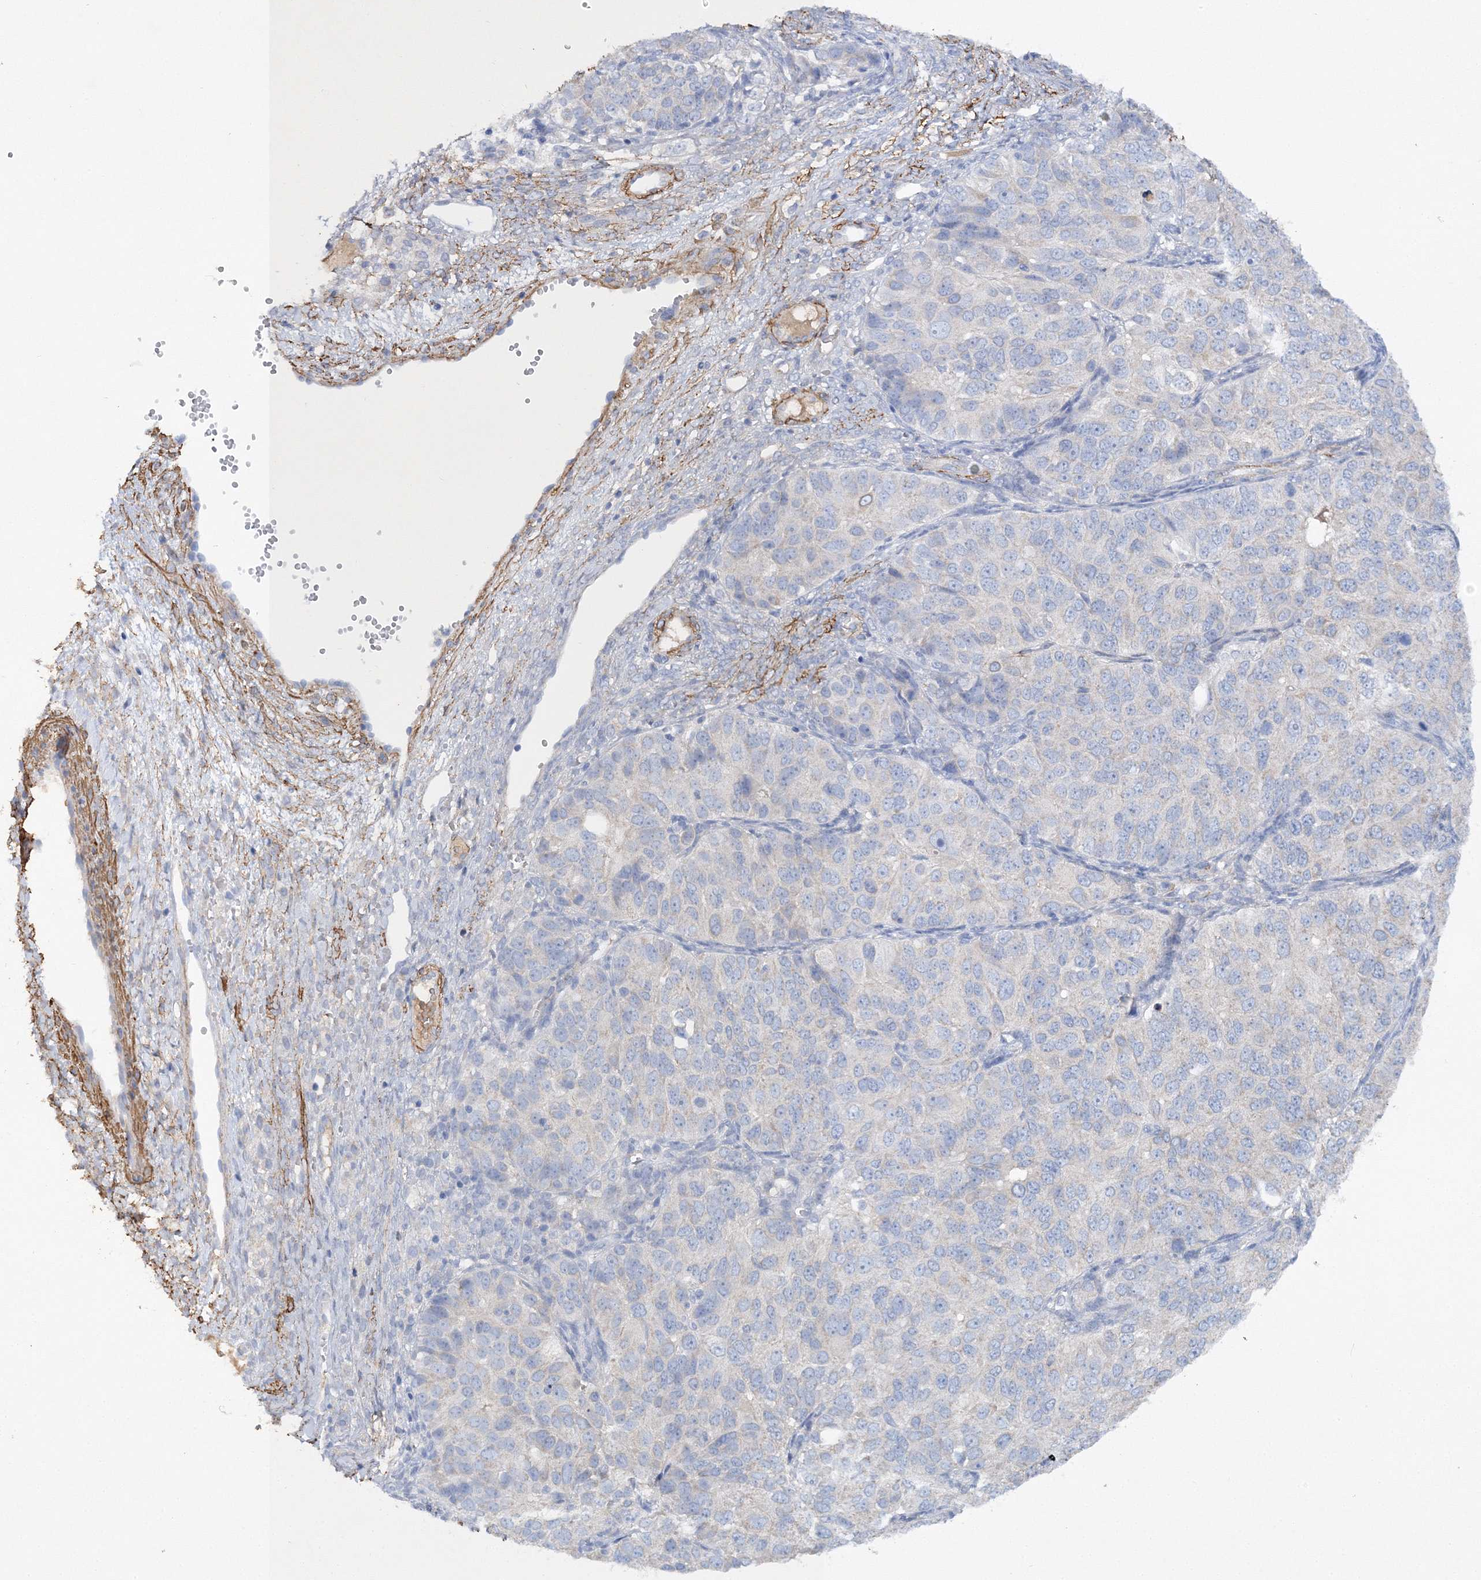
{"staining": {"intensity": "negative", "quantity": "none", "location": "none"}, "tissue": "ovarian cancer", "cell_type": "Tumor cells", "image_type": "cancer", "snomed": [{"axis": "morphology", "description": "Carcinoma, endometroid"}, {"axis": "topography", "description": "Ovary"}], "caption": "The immunohistochemistry image has no significant staining in tumor cells of ovarian cancer tissue.", "gene": "RTN2", "patient": {"sex": "female", "age": 51}}